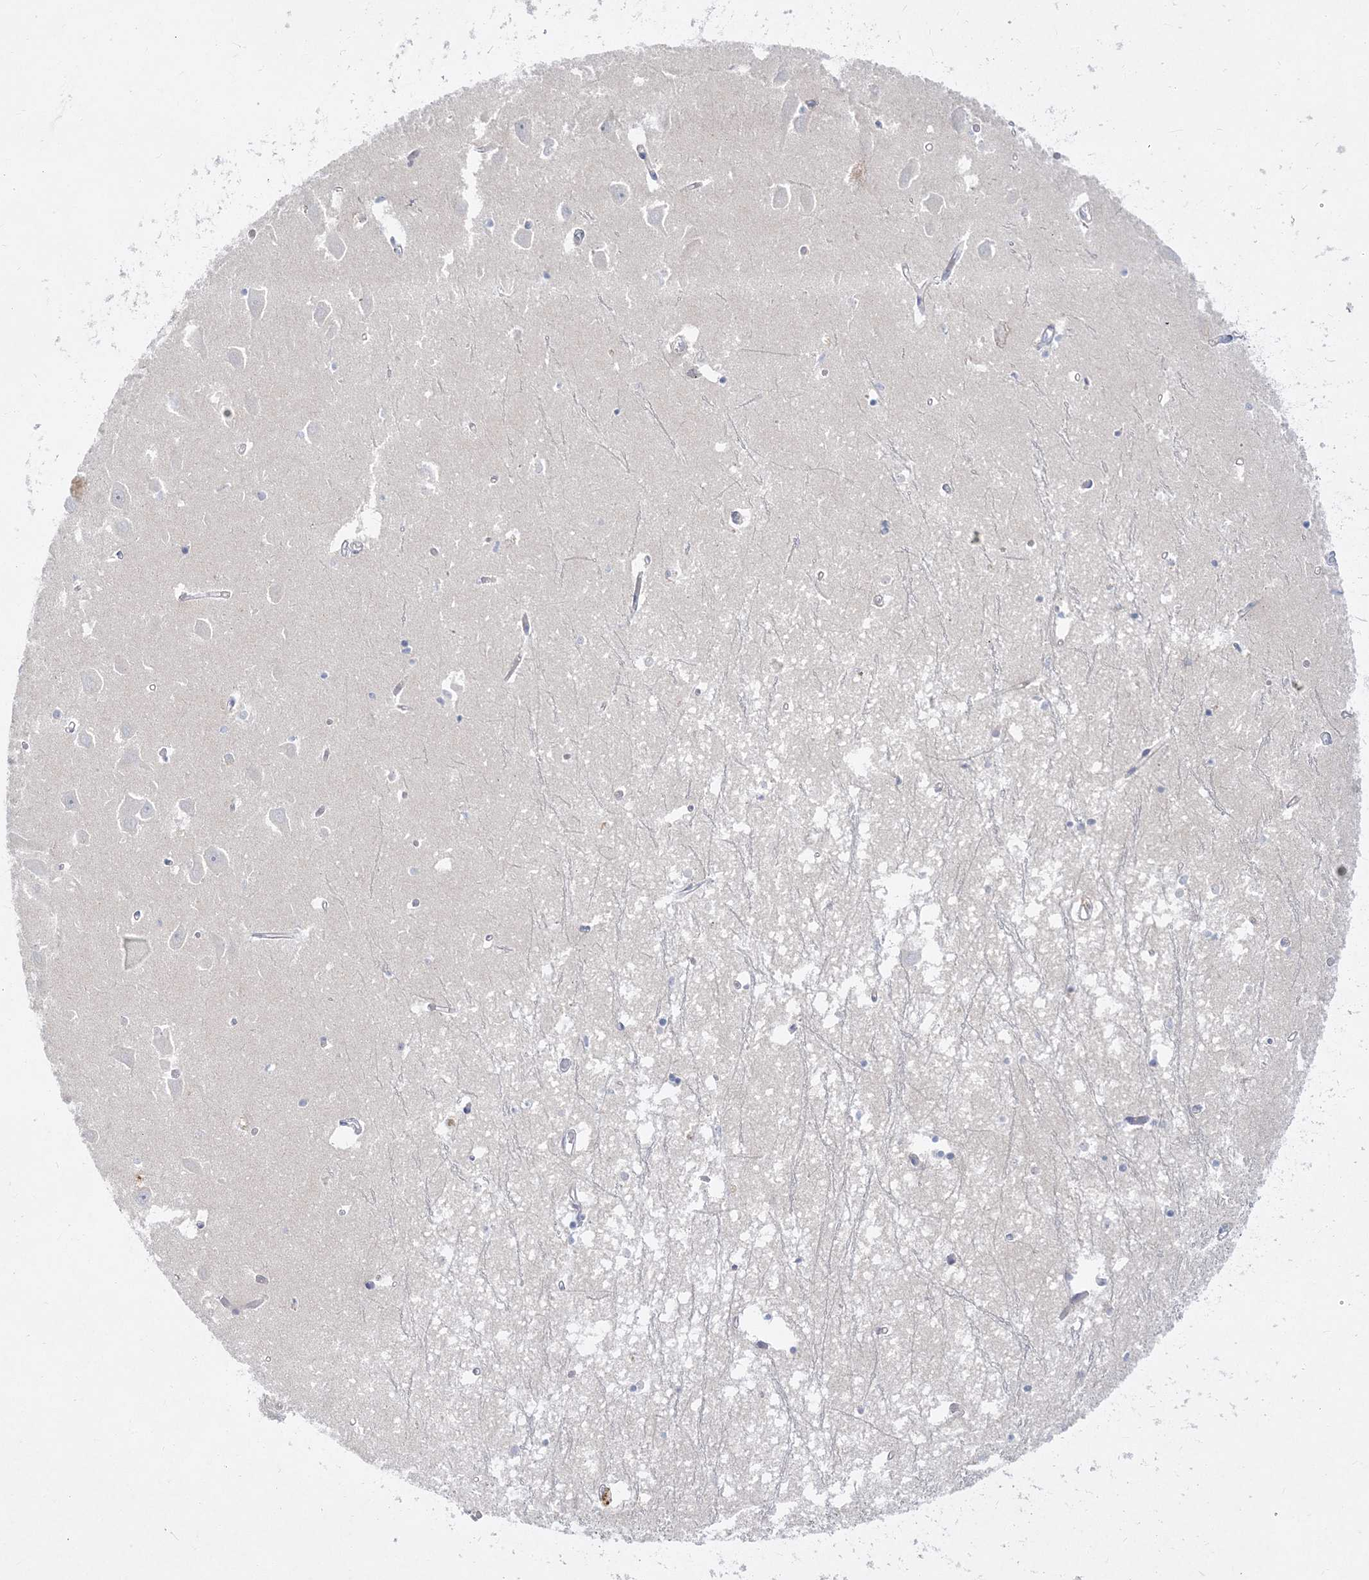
{"staining": {"intensity": "negative", "quantity": "none", "location": "none"}, "tissue": "hippocampus", "cell_type": "Glial cells", "image_type": "normal", "snomed": [{"axis": "morphology", "description": "Normal tissue, NOS"}, {"axis": "topography", "description": "Hippocampus"}], "caption": "DAB immunohistochemical staining of benign hippocampus reveals no significant staining in glial cells. (DAB (3,3'-diaminobenzidine) immunohistochemistry with hematoxylin counter stain).", "gene": "GPAT2", "patient": {"sex": "male", "age": 70}}